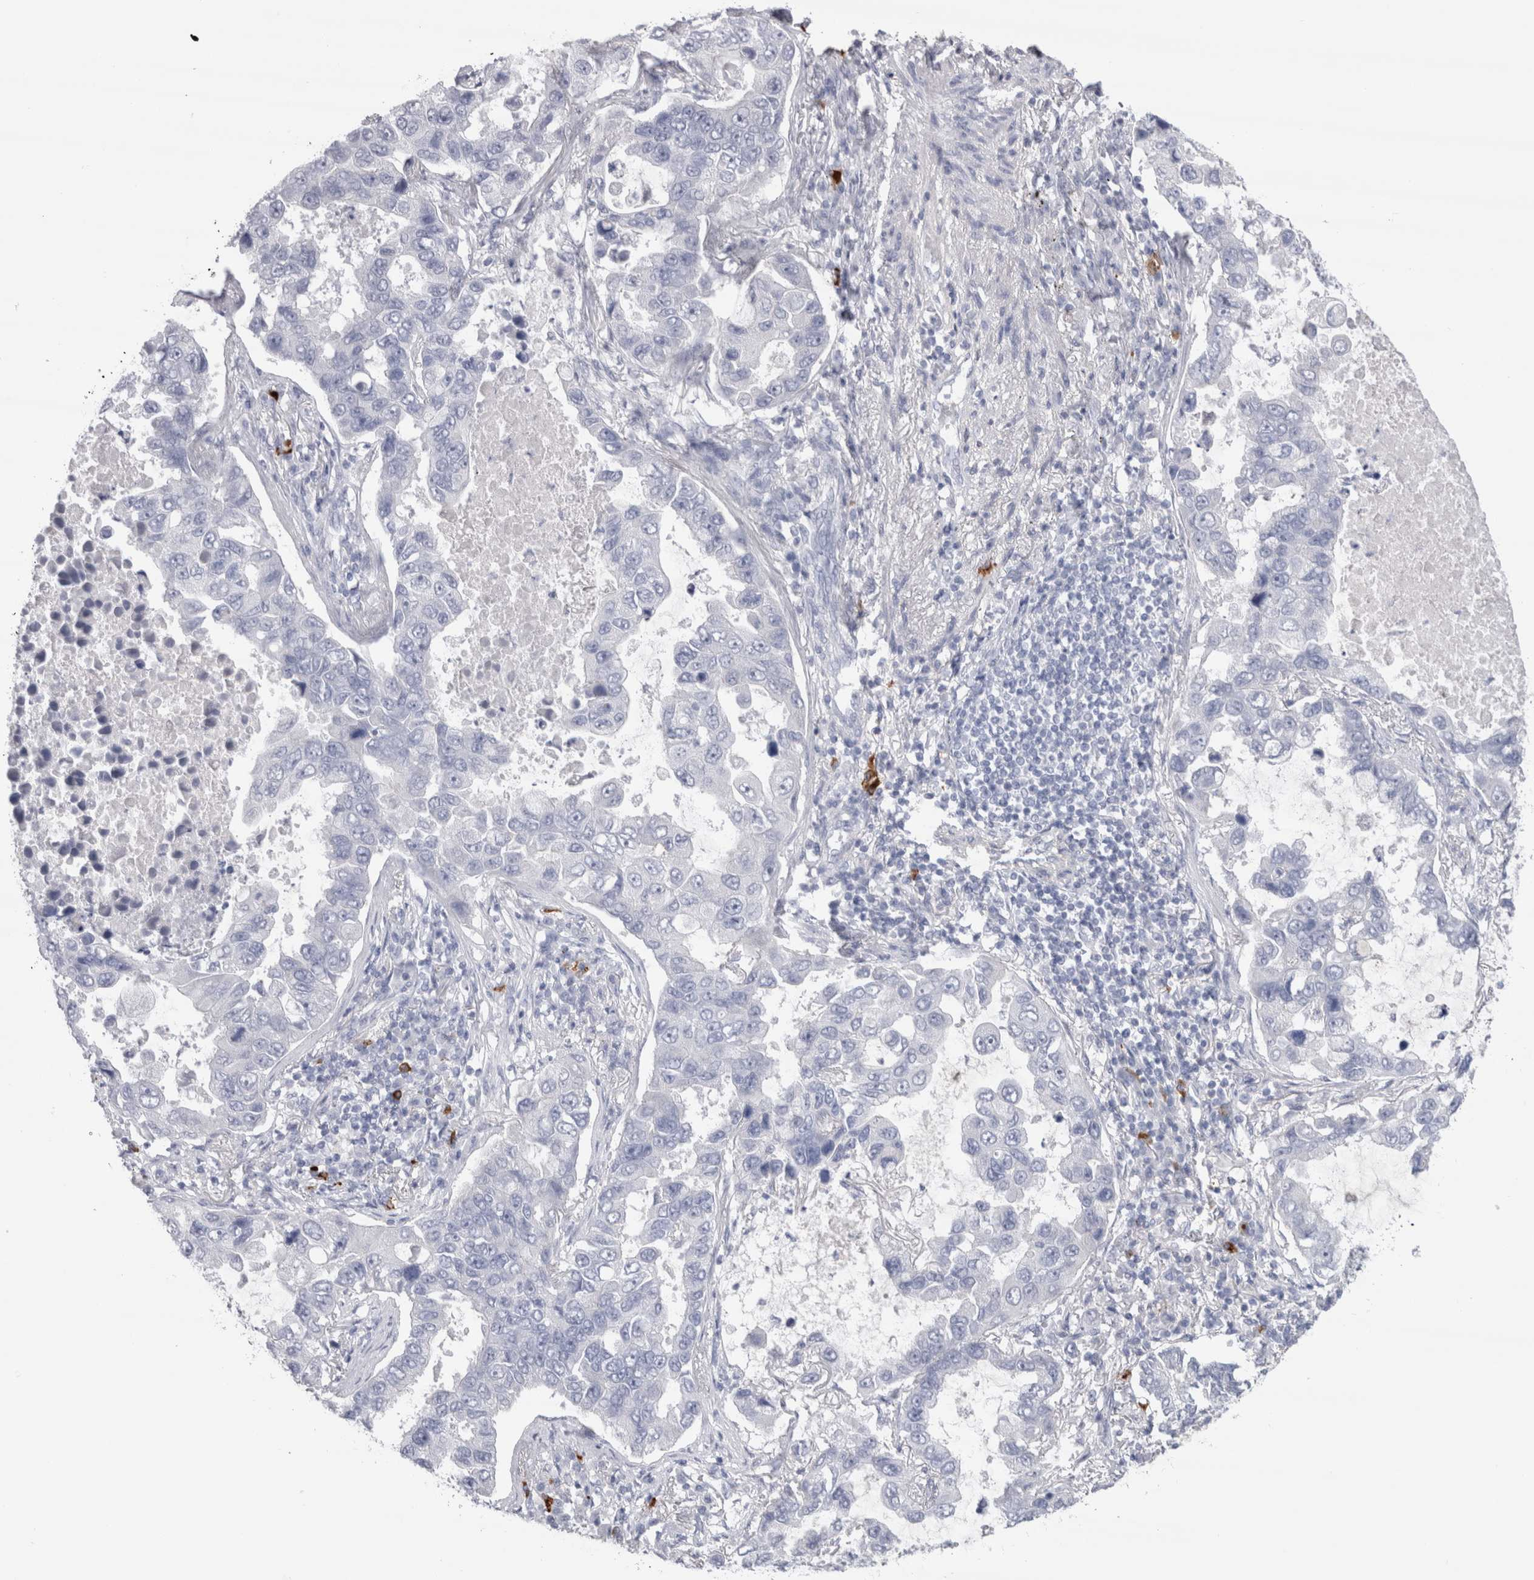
{"staining": {"intensity": "negative", "quantity": "none", "location": "none"}, "tissue": "lung cancer", "cell_type": "Tumor cells", "image_type": "cancer", "snomed": [{"axis": "morphology", "description": "Adenocarcinoma, NOS"}, {"axis": "topography", "description": "Lung"}], "caption": "Human lung adenocarcinoma stained for a protein using immunohistochemistry (IHC) demonstrates no expression in tumor cells.", "gene": "CDH17", "patient": {"sex": "male", "age": 64}}